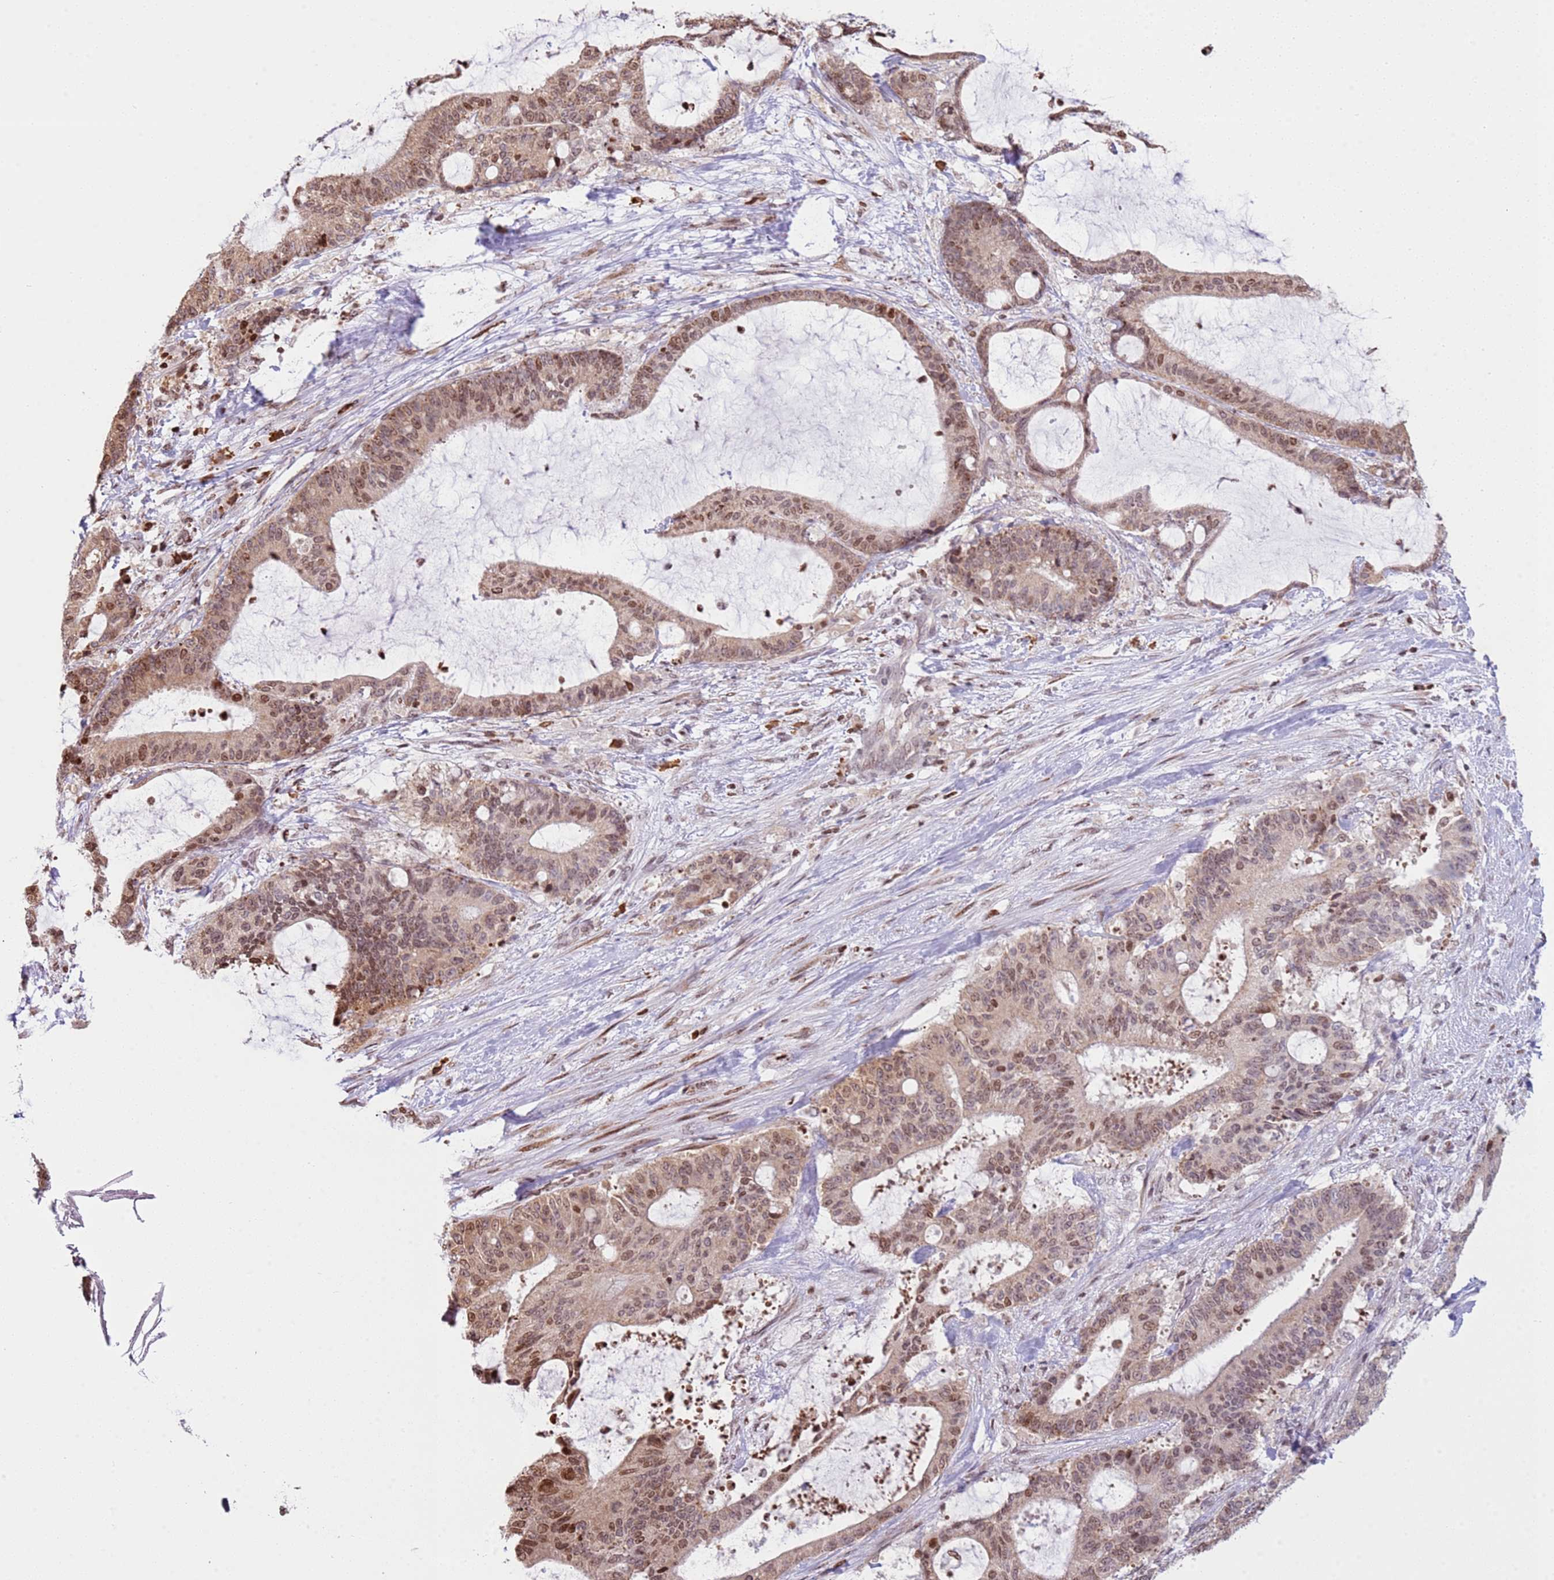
{"staining": {"intensity": "moderate", "quantity": ">75%", "location": "cytoplasmic/membranous,nuclear"}, "tissue": "liver cancer", "cell_type": "Tumor cells", "image_type": "cancer", "snomed": [{"axis": "morphology", "description": "Normal tissue, NOS"}, {"axis": "morphology", "description": "Cholangiocarcinoma"}, {"axis": "topography", "description": "Liver"}, {"axis": "topography", "description": "Peripheral nerve tissue"}], "caption": "High-power microscopy captured an IHC image of liver cholangiocarcinoma, revealing moderate cytoplasmic/membranous and nuclear staining in approximately >75% of tumor cells.", "gene": "SCAF1", "patient": {"sex": "female", "age": 73}}